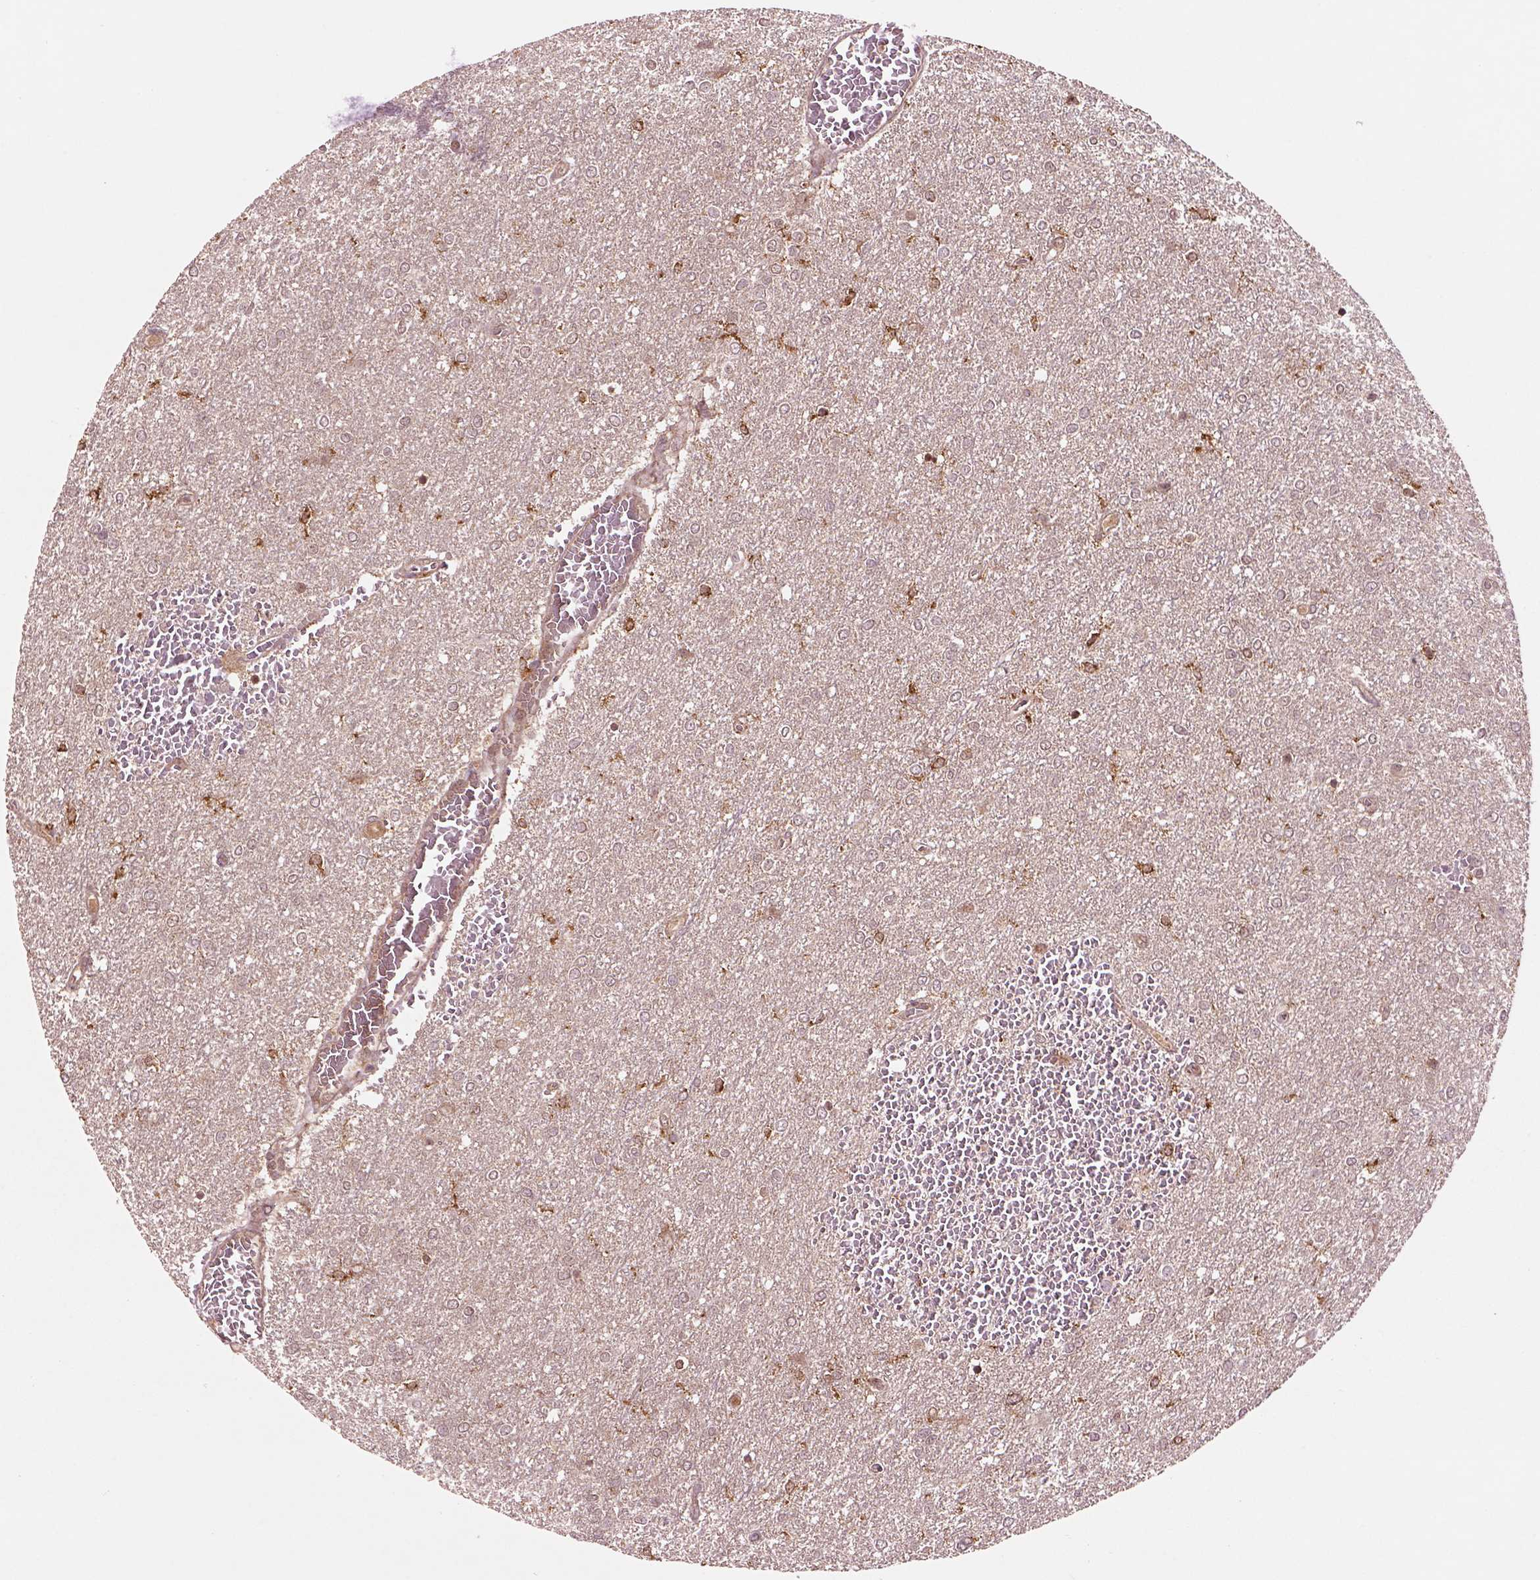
{"staining": {"intensity": "negative", "quantity": "none", "location": "none"}, "tissue": "glioma", "cell_type": "Tumor cells", "image_type": "cancer", "snomed": [{"axis": "morphology", "description": "Glioma, malignant, High grade"}, {"axis": "topography", "description": "Brain"}], "caption": "This is an IHC histopathology image of human high-grade glioma (malignant). There is no positivity in tumor cells.", "gene": "MDP1", "patient": {"sex": "female", "age": 61}}